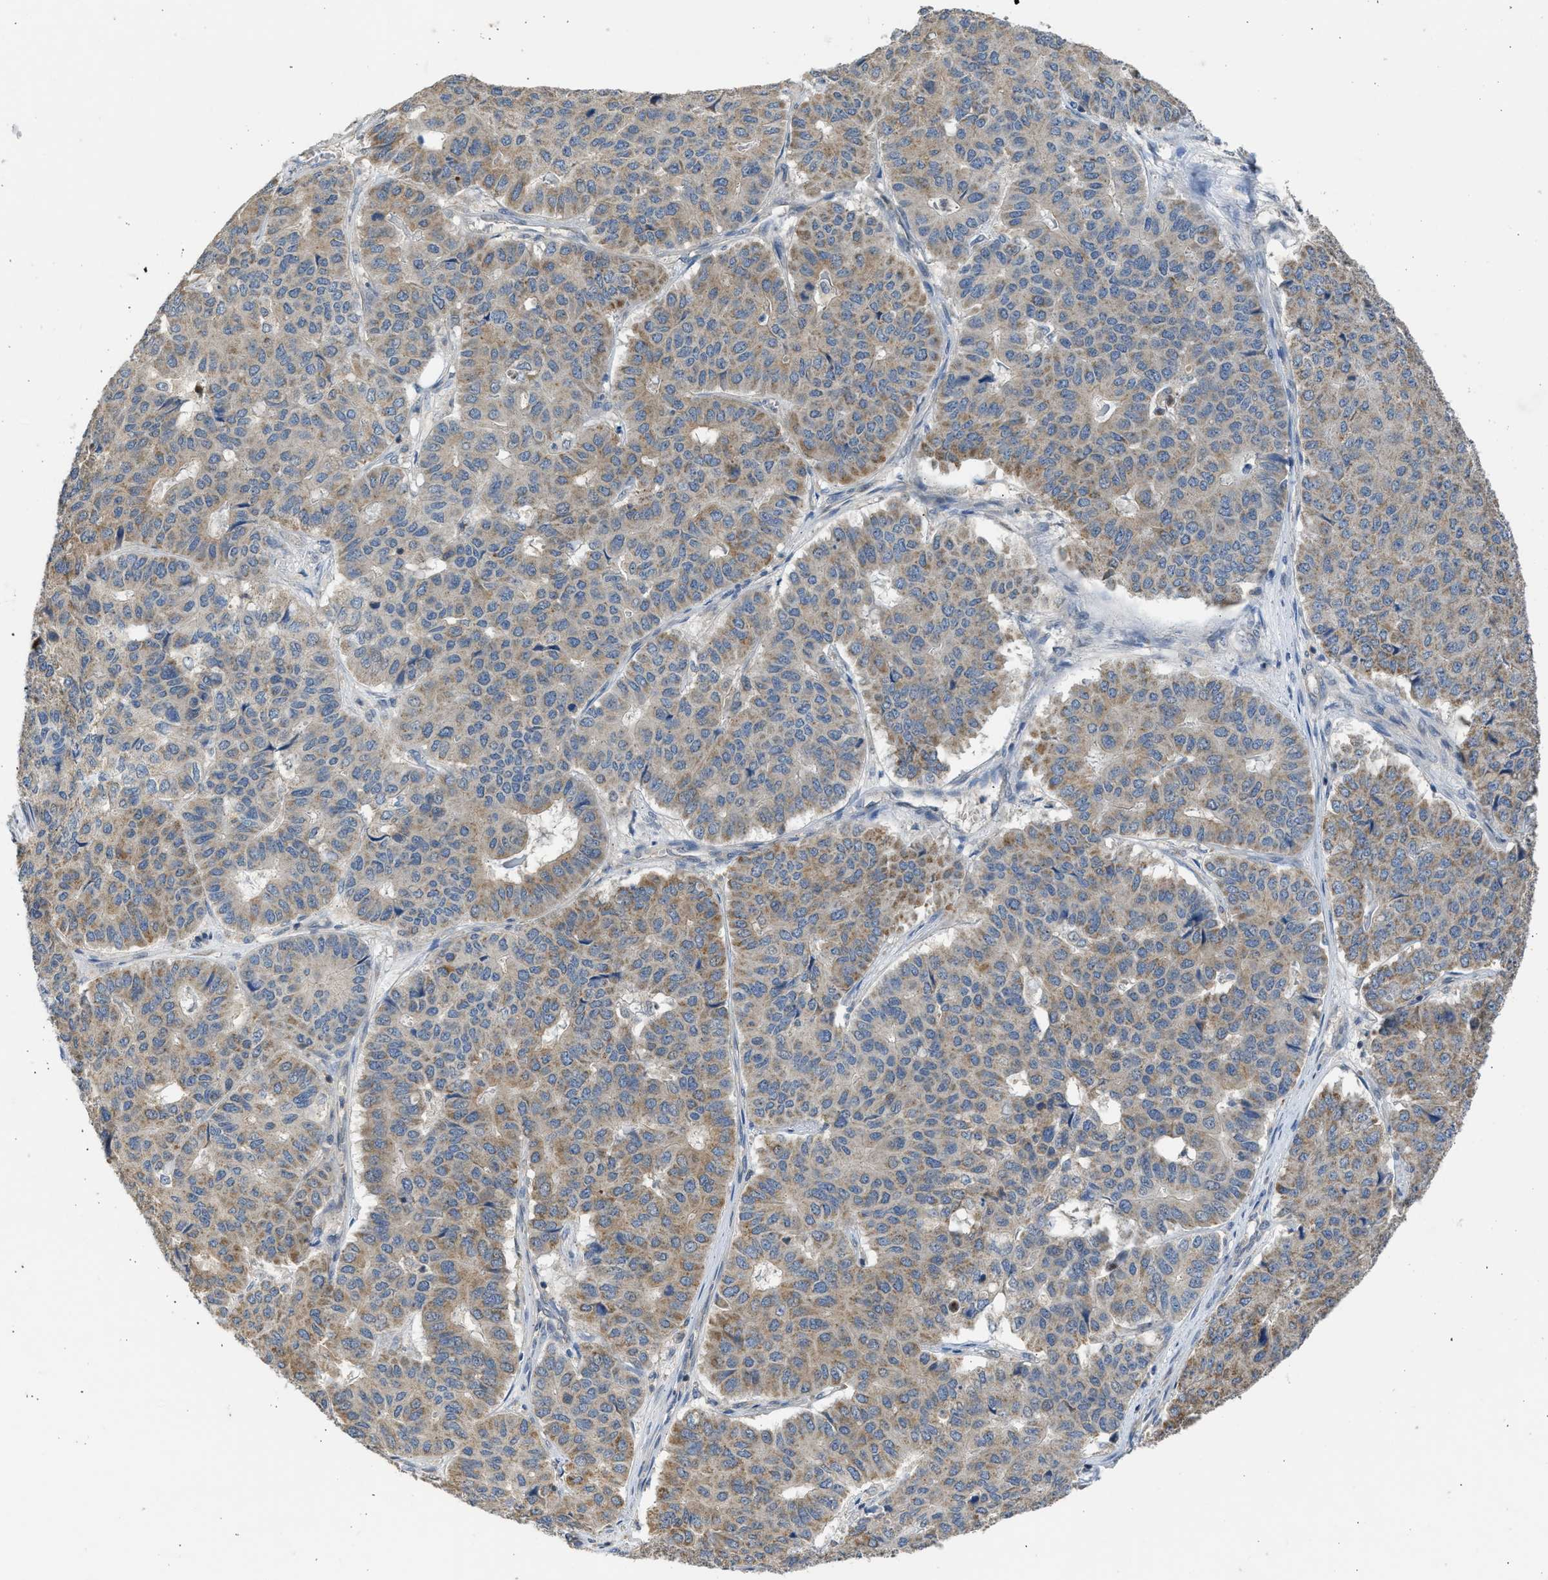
{"staining": {"intensity": "moderate", "quantity": ">75%", "location": "cytoplasmic/membranous"}, "tissue": "pancreatic cancer", "cell_type": "Tumor cells", "image_type": "cancer", "snomed": [{"axis": "morphology", "description": "Adenocarcinoma, NOS"}, {"axis": "topography", "description": "Pancreas"}], "caption": "Pancreatic adenocarcinoma tissue exhibits moderate cytoplasmic/membranous staining in approximately >75% of tumor cells", "gene": "CYP1A1", "patient": {"sex": "male", "age": 50}}